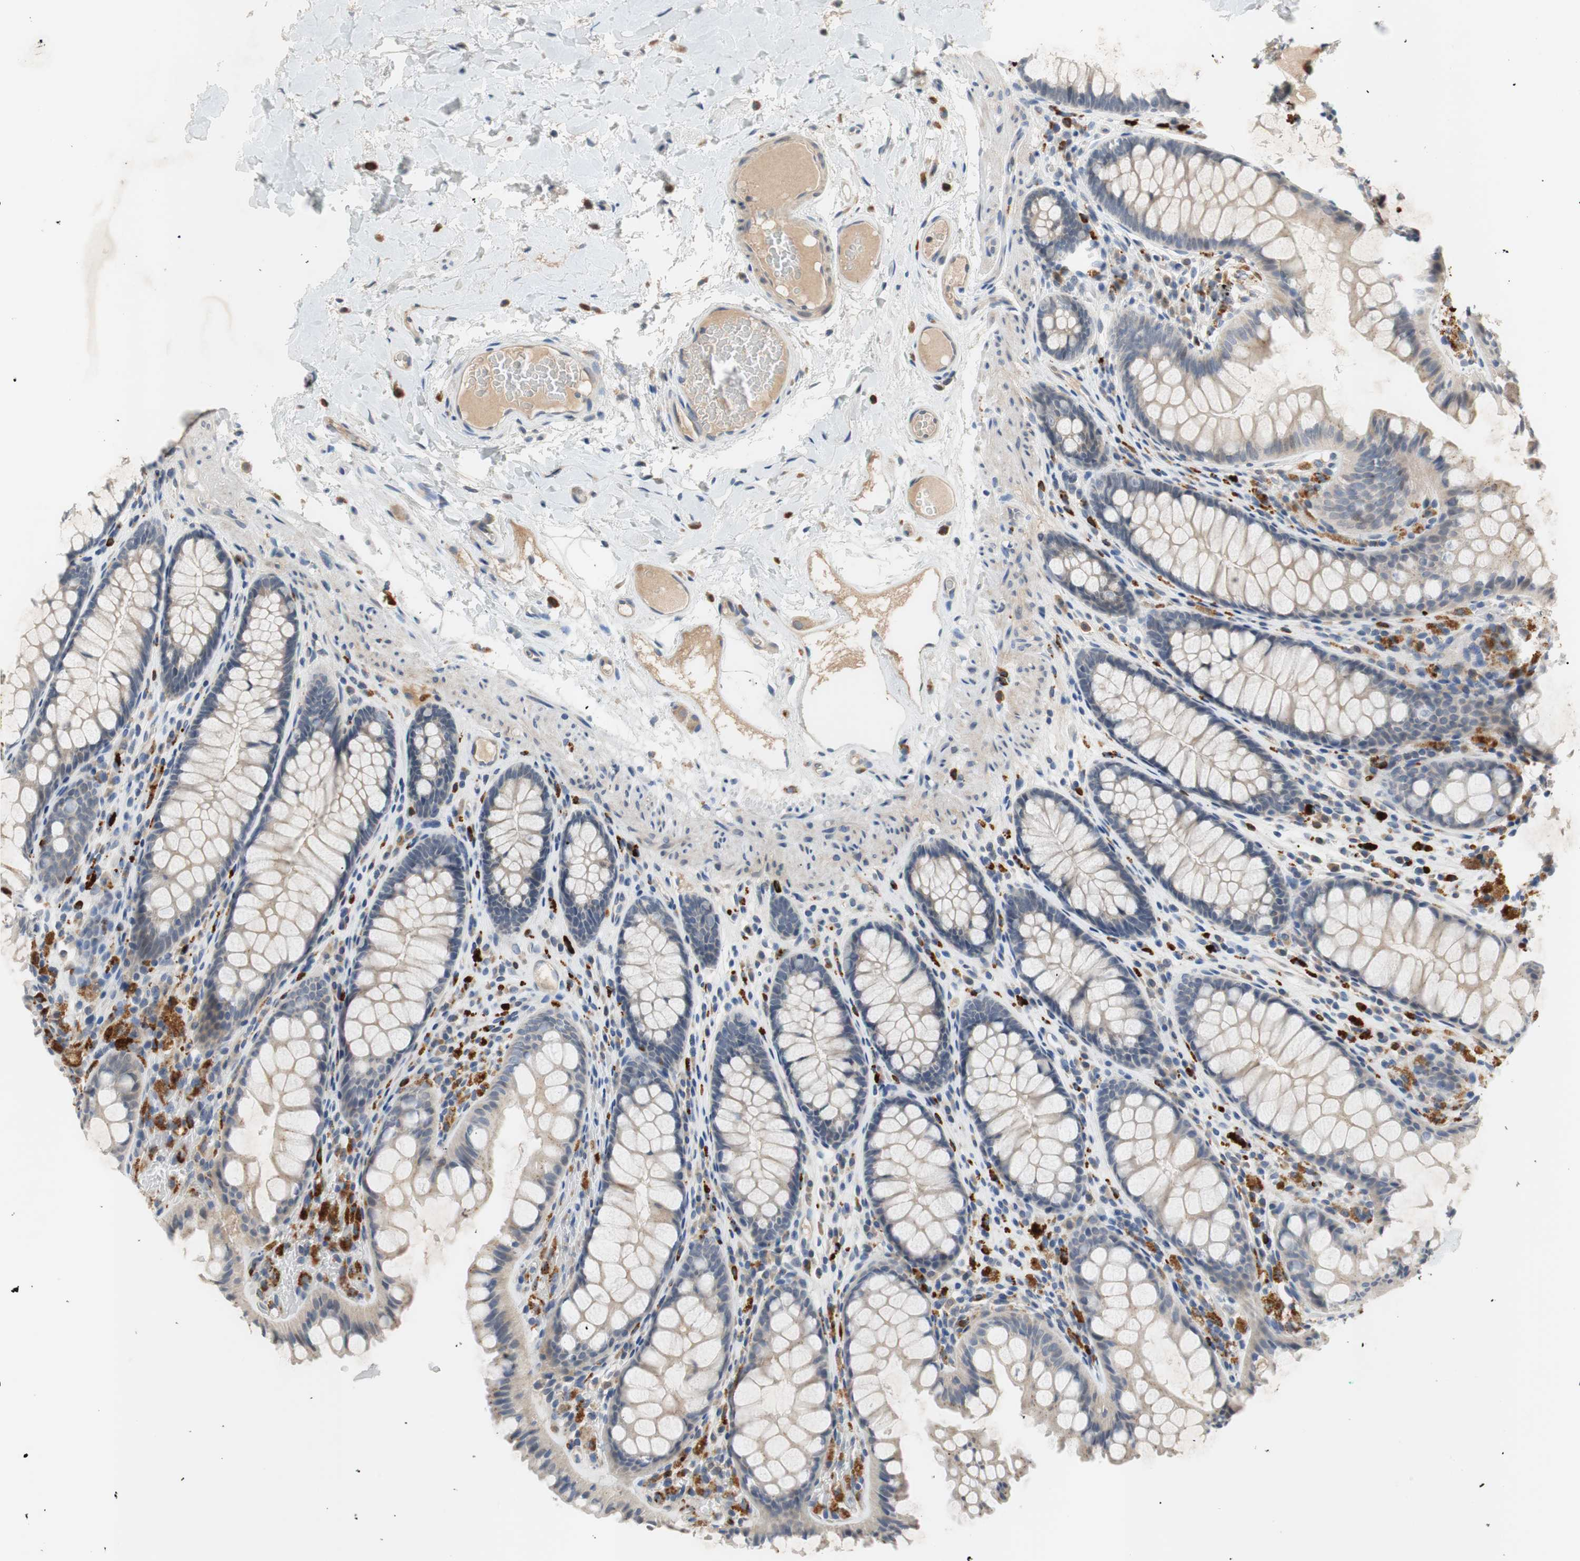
{"staining": {"intensity": "negative", "quantity": "none", "location": "none"}, "tissue": "colon", "cell_type": "Endothelial cells", "image_type": "normal", "snomed": [{"axis": "morphology", "description": "Normal tissue, NOS"}, {"axis": "topography", "description": "Colon"}], "caption": "Immunohistochemistry (IHC) of benign human colon shows no staining in endothelial cells. (DAB (3,3'-diaminobenzidine) immunohistochemistry (IHC) visualized using brightfield microscopy, high magnification).", "gene": "COL12A1", "patient": {"sex": "female", "age": 55}}